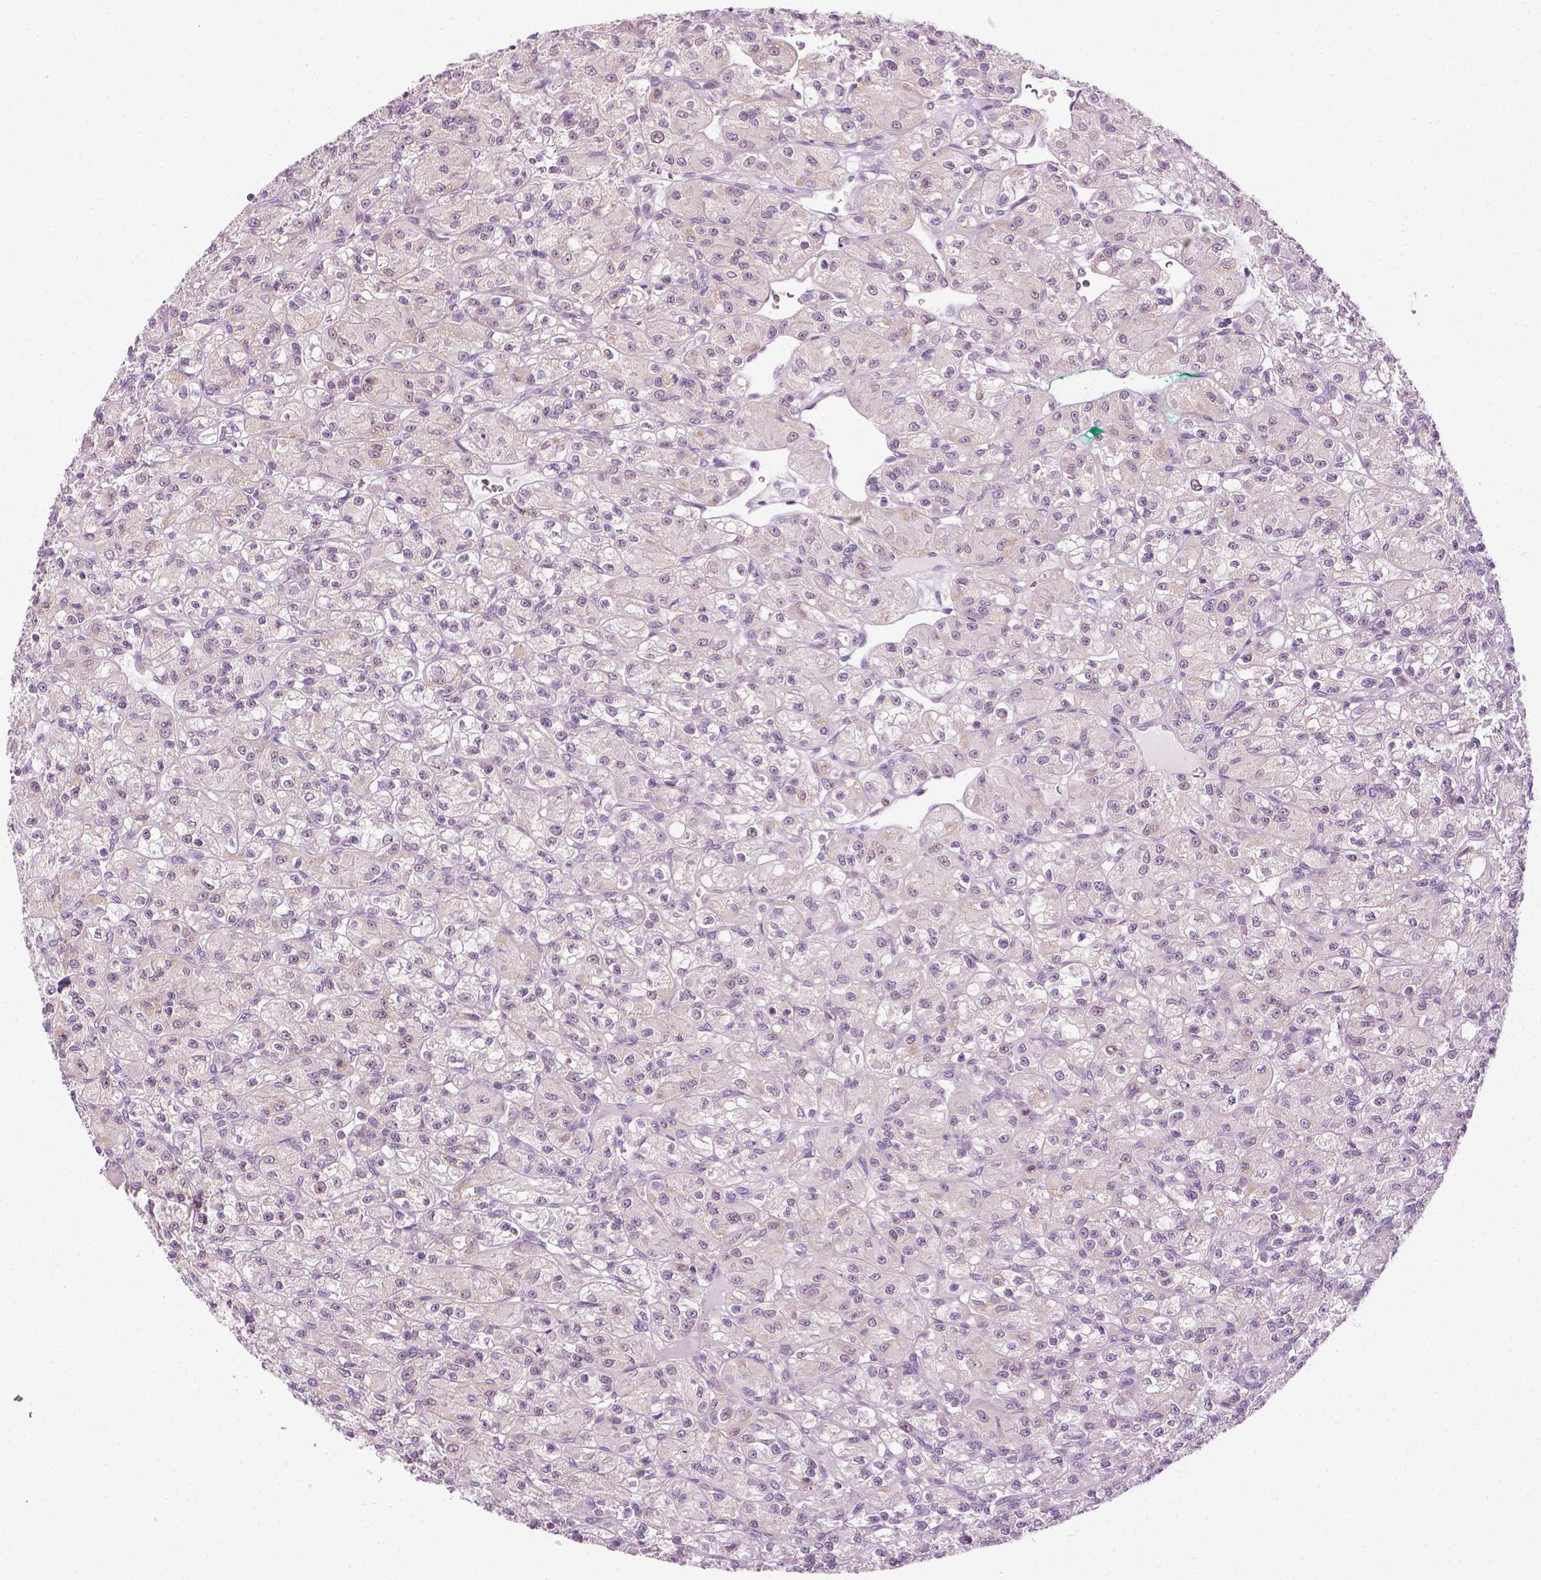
{"staining": {"intensity": "weak", "quantity": "<25%", "location": "nuclear"}, "tissue": "renal cancer", "cell_type": "Tumor cells", "image_type": "cancer", "snomed": [{"axis": "morphology", "description": "Adenocarcinoma, NOS"}, {"axis": "topography", "description": "Kidney"}], "caption": "IHC micrograph of neoplastic tissue: human adenocarcinoma (renal) stained with DAB (3,3'-diaminobenzidine) exhibits no significant protein expression in tumor cells.", "gene": "DENND4A", "patient": {"sex": "female", "age": 70}}